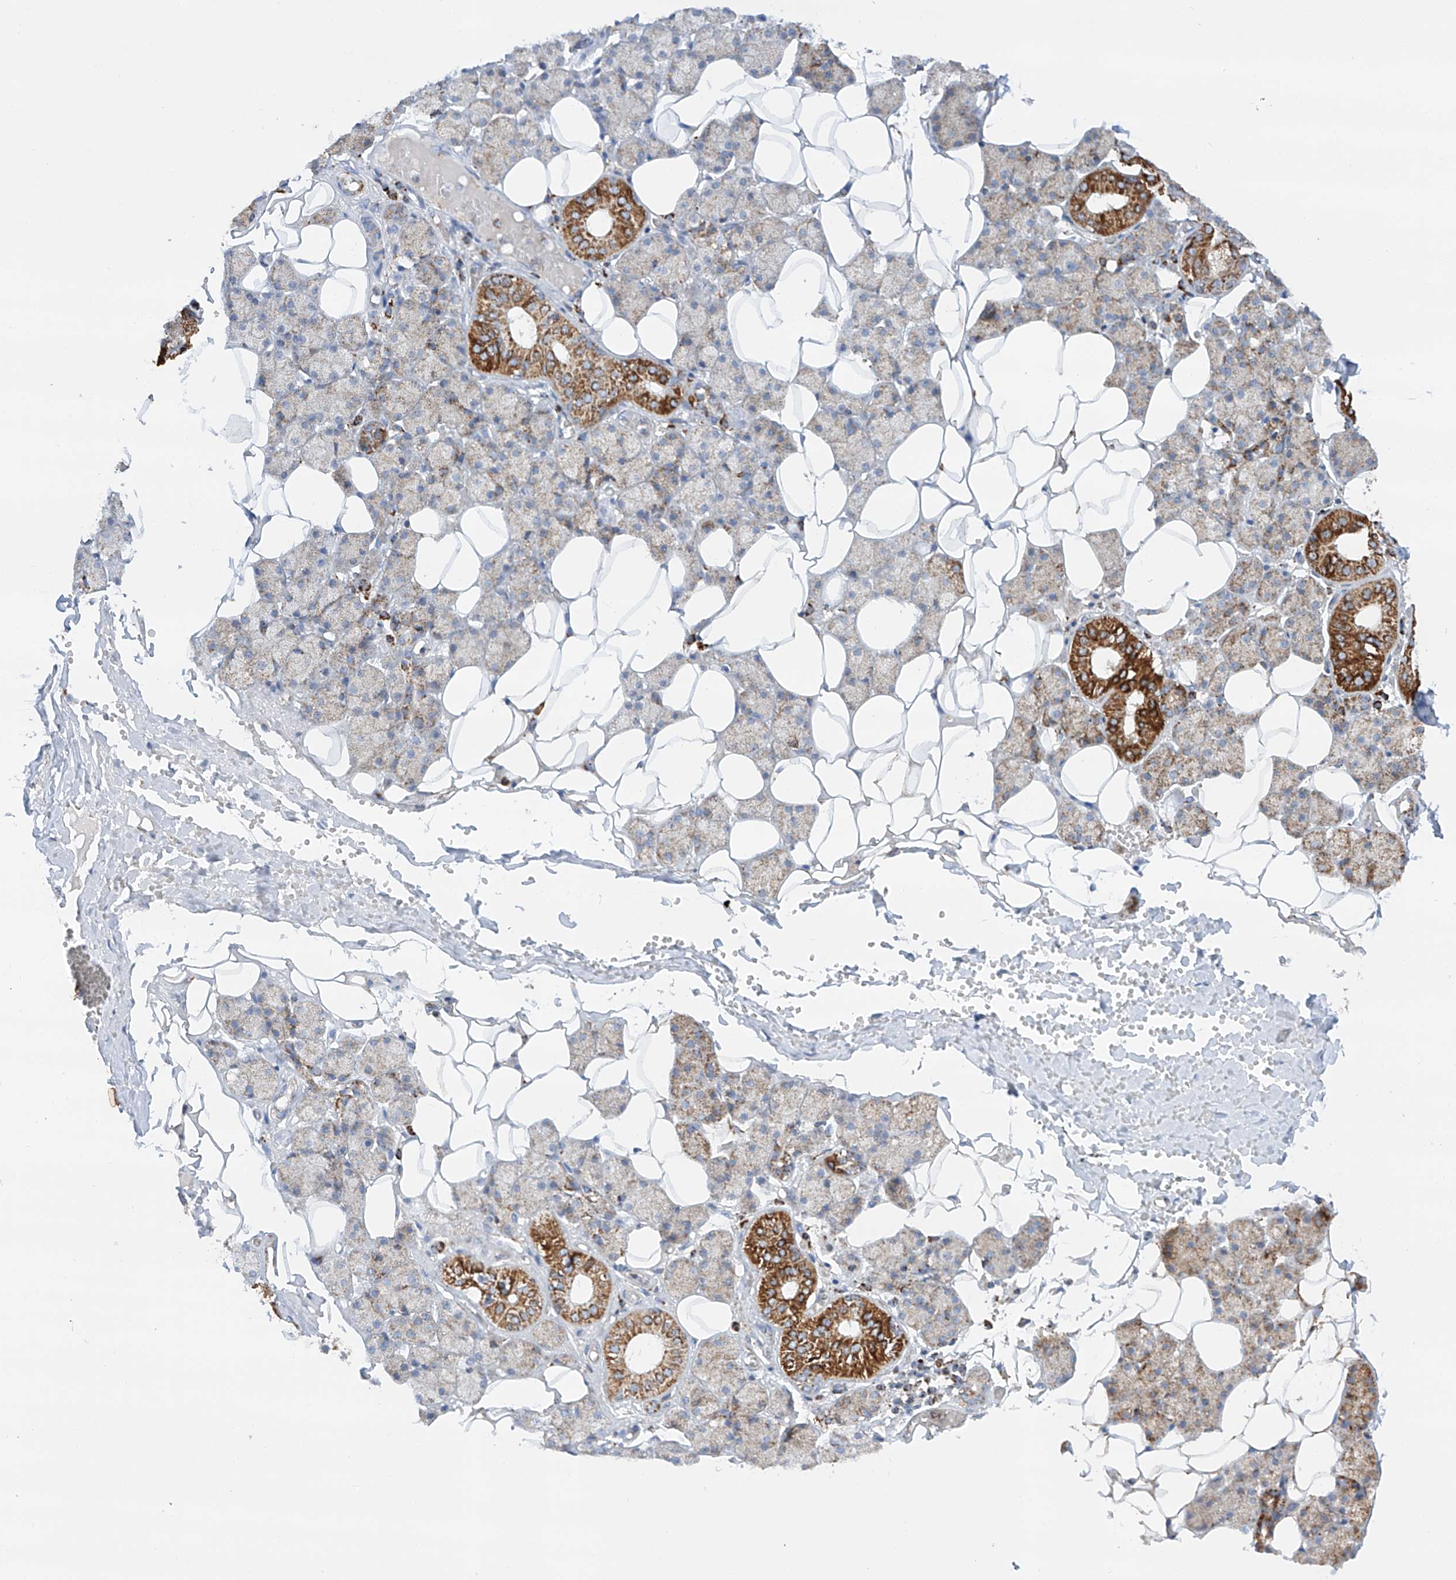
{"staining": {"intensity": "strong", "quantity": "<25%", "location": "cytoplasmic/membranous"}, "tissue": "salivary gland", "cell_type": "Glandular cells", "image_type": "normal", "snomed": [{"axis": "morphology", "description": "Normal tissue, NOS"}, {"axis": "topography", "description": "Salivary gland"}], "caption": "Glandular cells reveal medium levels of strong cytoplasmic/membranous positivity in about <25% of cells in normal human salivary gland. (IHC, brightfield microscopy, high magnification).", "gene": "TTC27", "patient": {"sex": "female", "age": 33}}